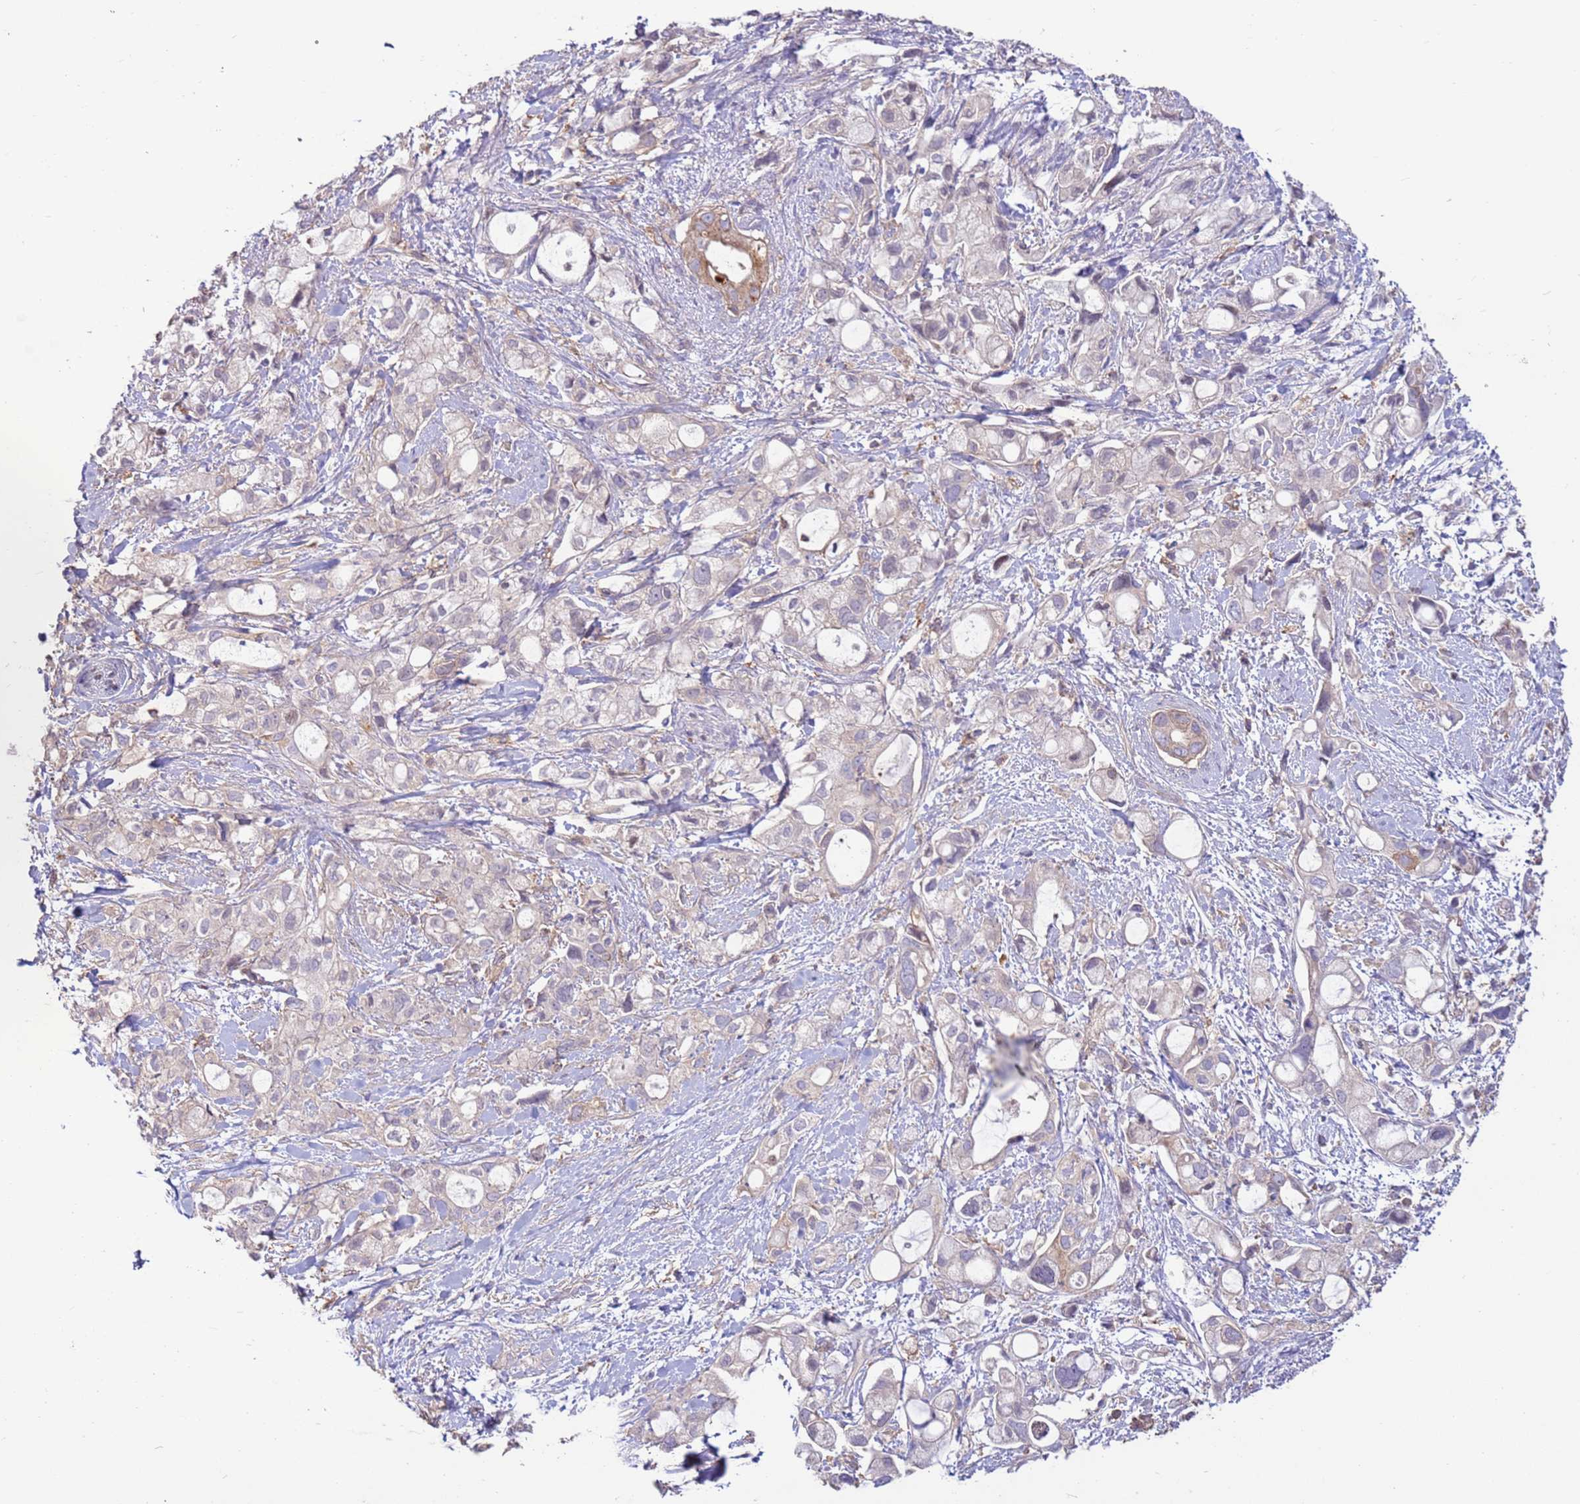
{"staining": {"intensity": "negative", "quantity": "none", "location": "none"}, "tissue": "pancreatic cancer", "cell_type": "Tumor cells", "image_type": "cancer", "snomed": [{"axis": "morphology", "description": "Adenocarcinoma, NOS"}, {"axis": "topography", "description": "Pancreas"}], "caption": "This is a micrograph of immunohistochemistry staining of pancreatic cancer, which shows no expression in tumor cells.", "gene": "EVA1B", "patient": {"sex": "female", "age": 56}}